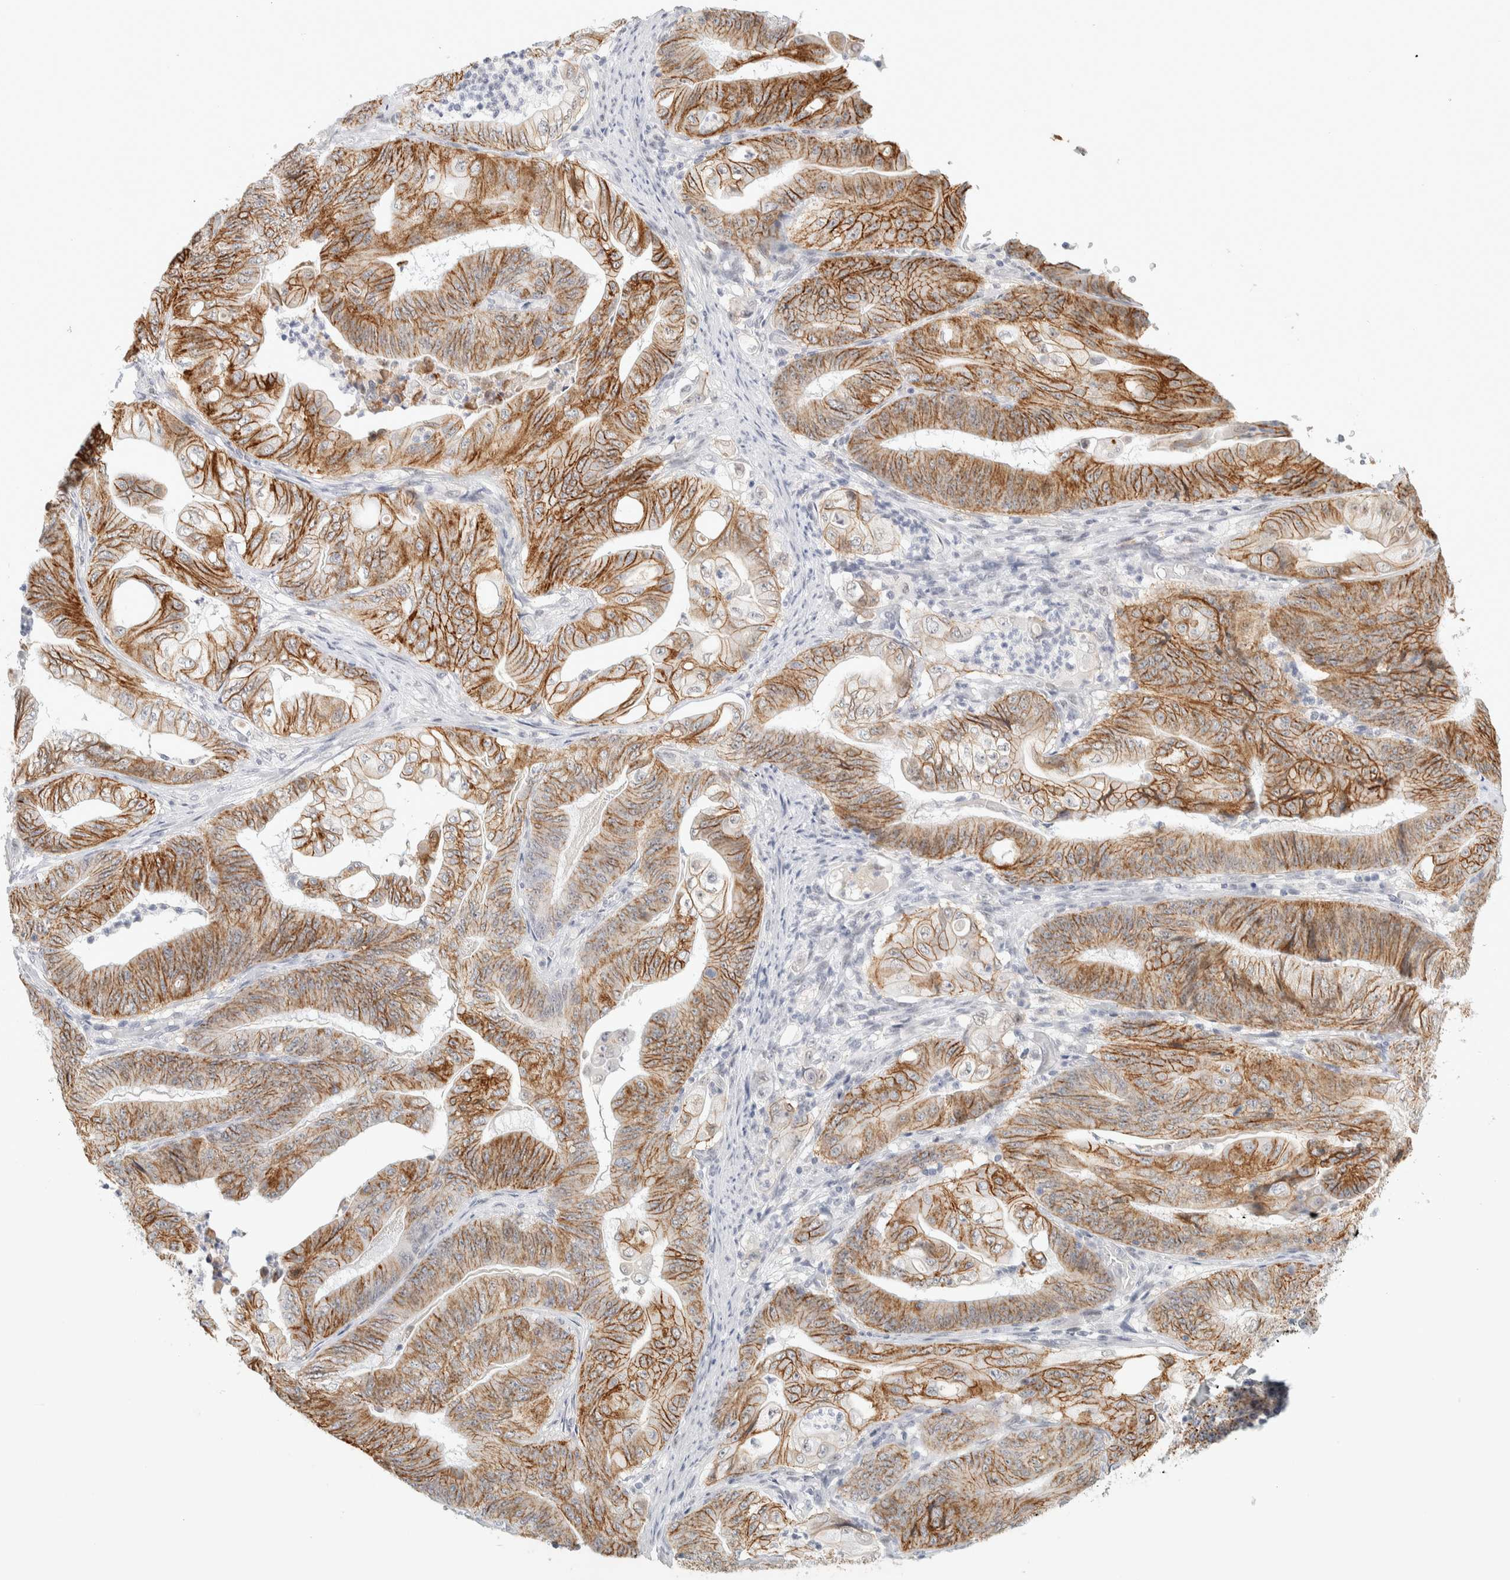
{"staining": {"intensity": "moderate", "quantity": ">75%", "location": "cytoplasmic/membranous"}, "tissue": "stomach cancer", "cell_type": "Tumor cells", "image_type": "cancer", "snomed": [{"axis": "morphology", "description": "Adenocarcinoma, NOS"}, {"axis": "topography", "description": "Stomach"}], "caption": "Adenocarcinoma (stomach) stained for a protein reveals moderate cytoplasmic/membranous positivity in tumor cells.", "gene": "CDH17", "patient": {"sex": "female", "age": 73}}